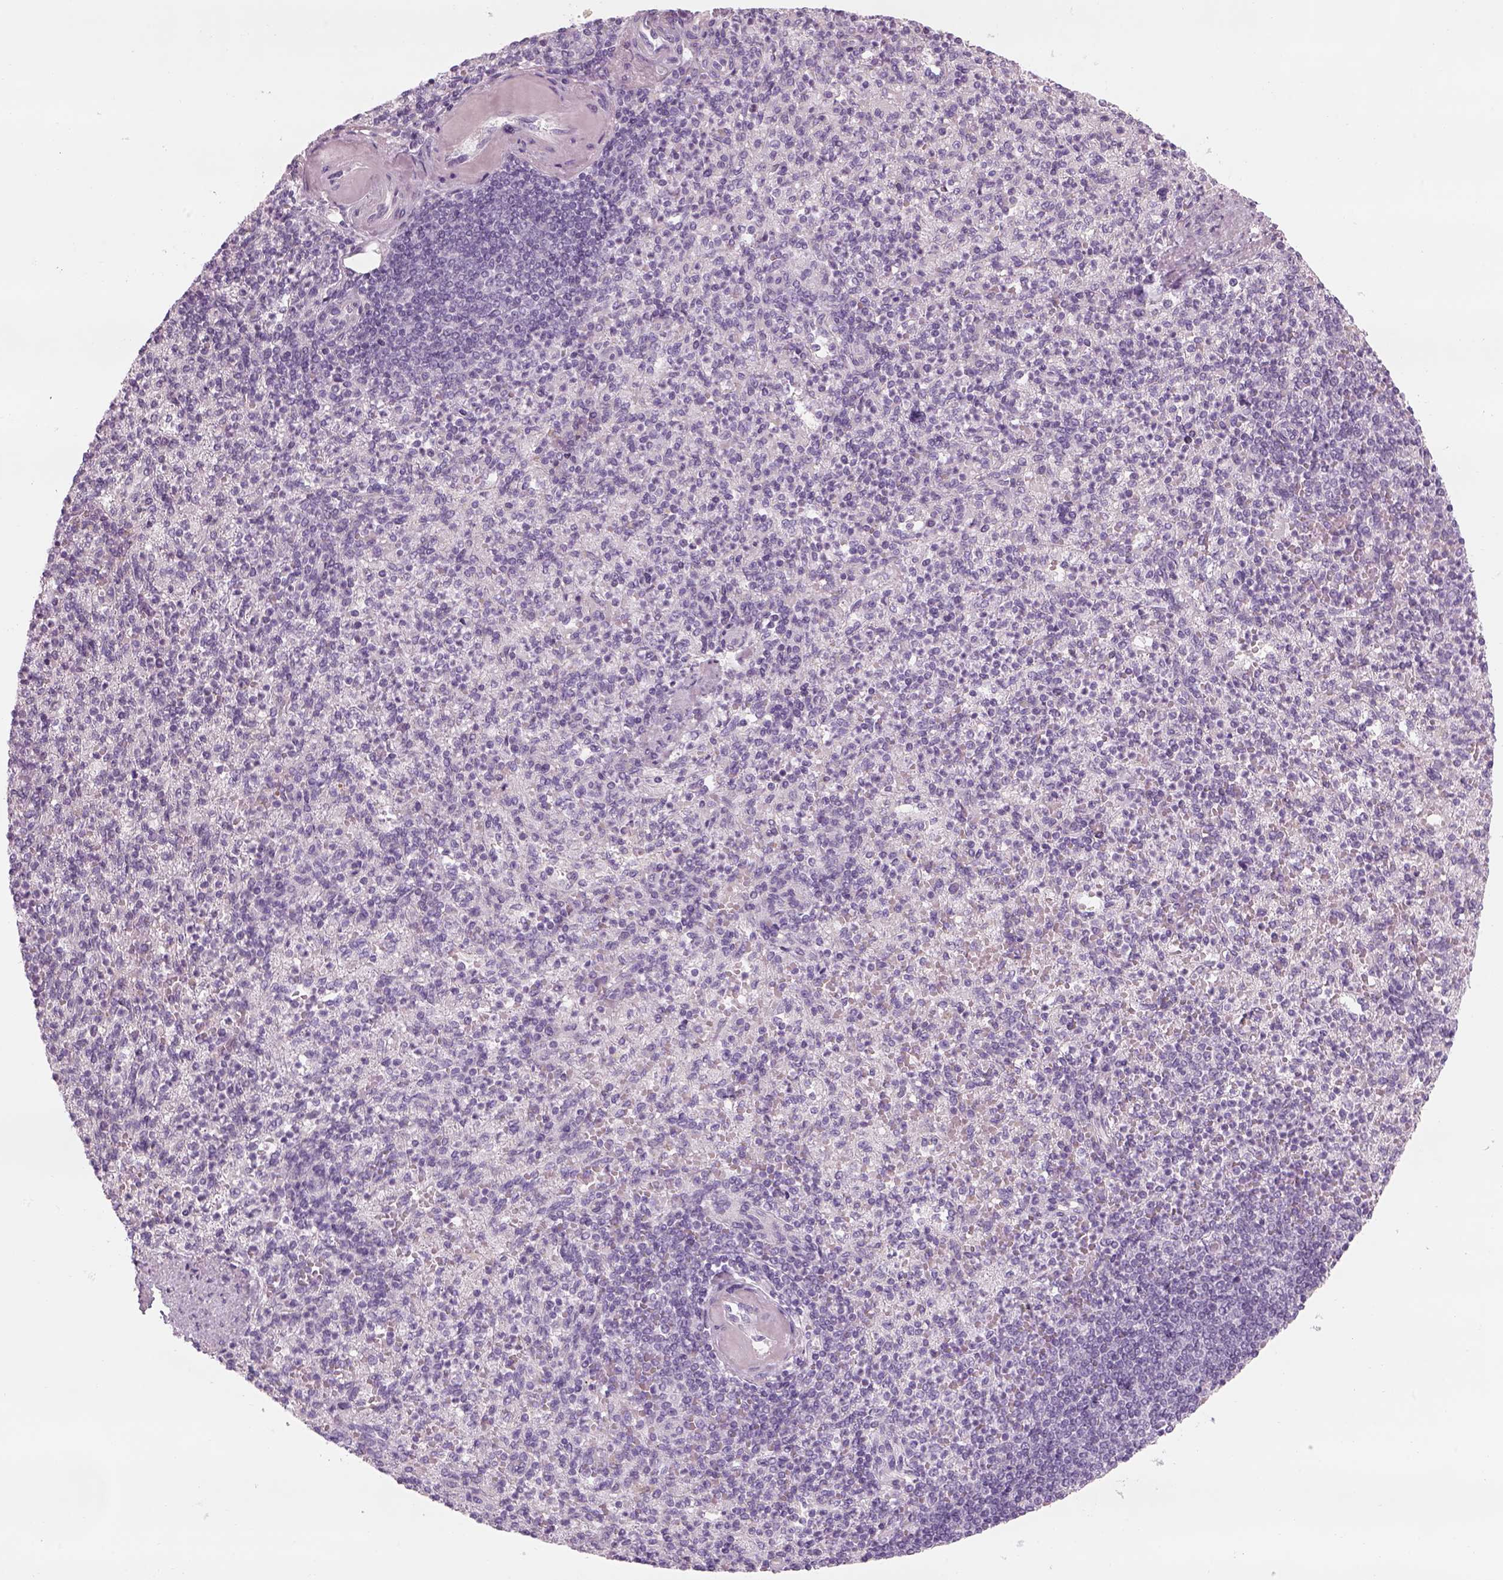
{"staining": {"intensity": "negative", "quantity": "none", "location": "none"}, "tissue": "spleen", "cell_type": "Cells in red pulp", "image_type": "normal", "snomed": [{"axis": "morphology", "description": "Normal tissue, NOS"}, {"axis": "topography", "description": "Spleen"}], "caption": "Spleen was stained to show a protein in brown. There is no significant expression in cells in red pulp. Brightfield microscopy of IHC stained with DAB (3,3'-diaminobenzidine) (brown) and hematoxylin (blue), captured at high magnification.", "gene": "GAS2L2", "patient": {"sex": "female", "age": 74}}